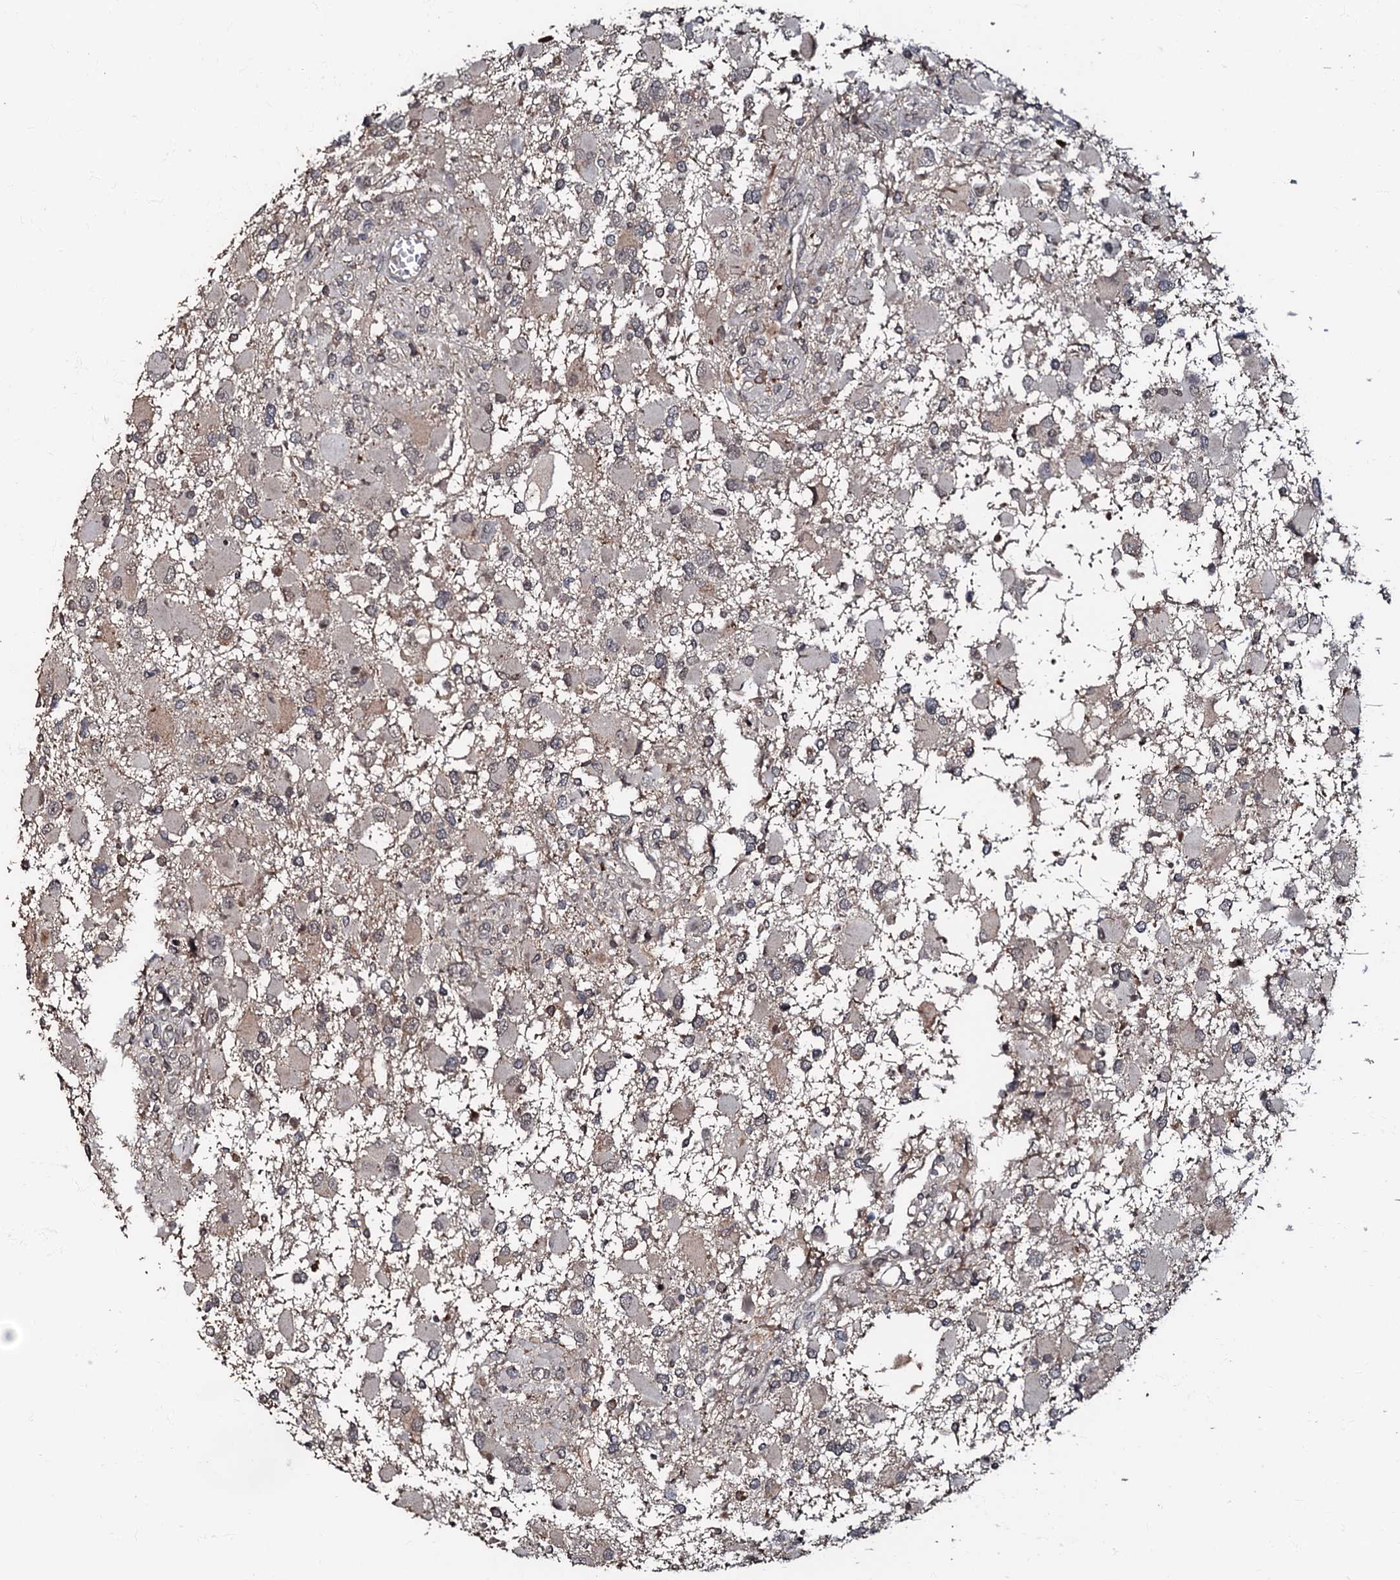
{"staining": {"intensity": "weak", "quantity": "<25%", "location": "cytoplasmic/membranous"}, "tissue": "glioma", "cell_type": "Tumor cells", "image_type": "cancer", "snomed": [{"axis": "morphology", "description": "Glioma, malignant, High grade"}, {"axis": "topography", "description": "Brain"}], "caption": "A photomicrograph of human glioma is negative for staining in tumor cells.", "gene": "MANSC4", "patient": {"sex": "male", "age": 53}}